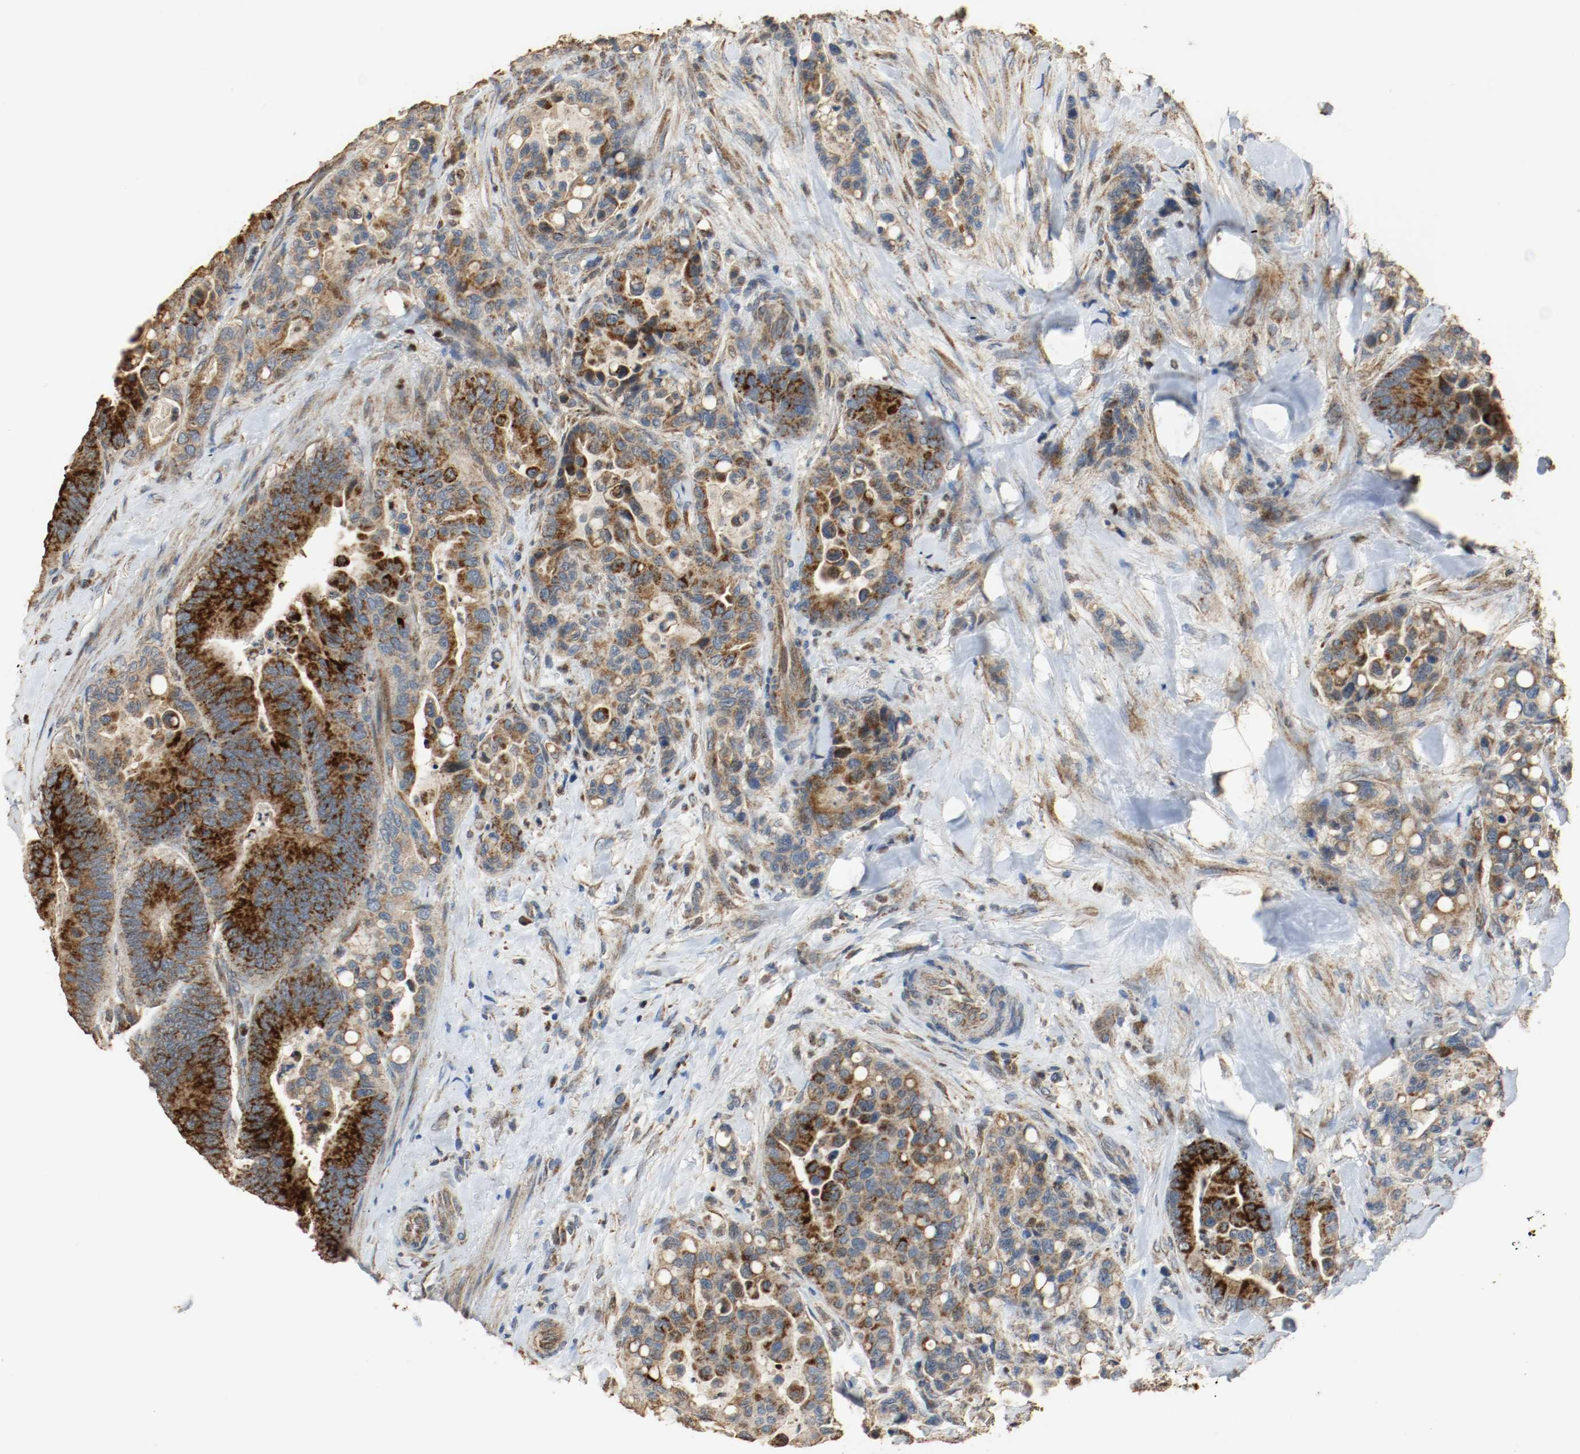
{"staining": {"intensity": "strong", "quantity": ">75%", "location": "cytoplasmic/membranous"}, "tissue": "colorectal cancer", "cell_type": "Tumor cells", "image_type": "cancer", "snomed": [{"axis": "morphology", "description": "Normal tissue, NOS"}, {"axis": "morphology", "description": "Adenocarcinoma, NOS"}, {"axis": "topography", "description": "Colon"}], "caption": "Immunohistochemical staining of colorectal adenocarcinoma reveals strong cytoplasmic/membranous protein positivity in about >75% of tumor cells.", "gene": "ALDH4A1", "patient": {"sex": "male", "age": 82}}